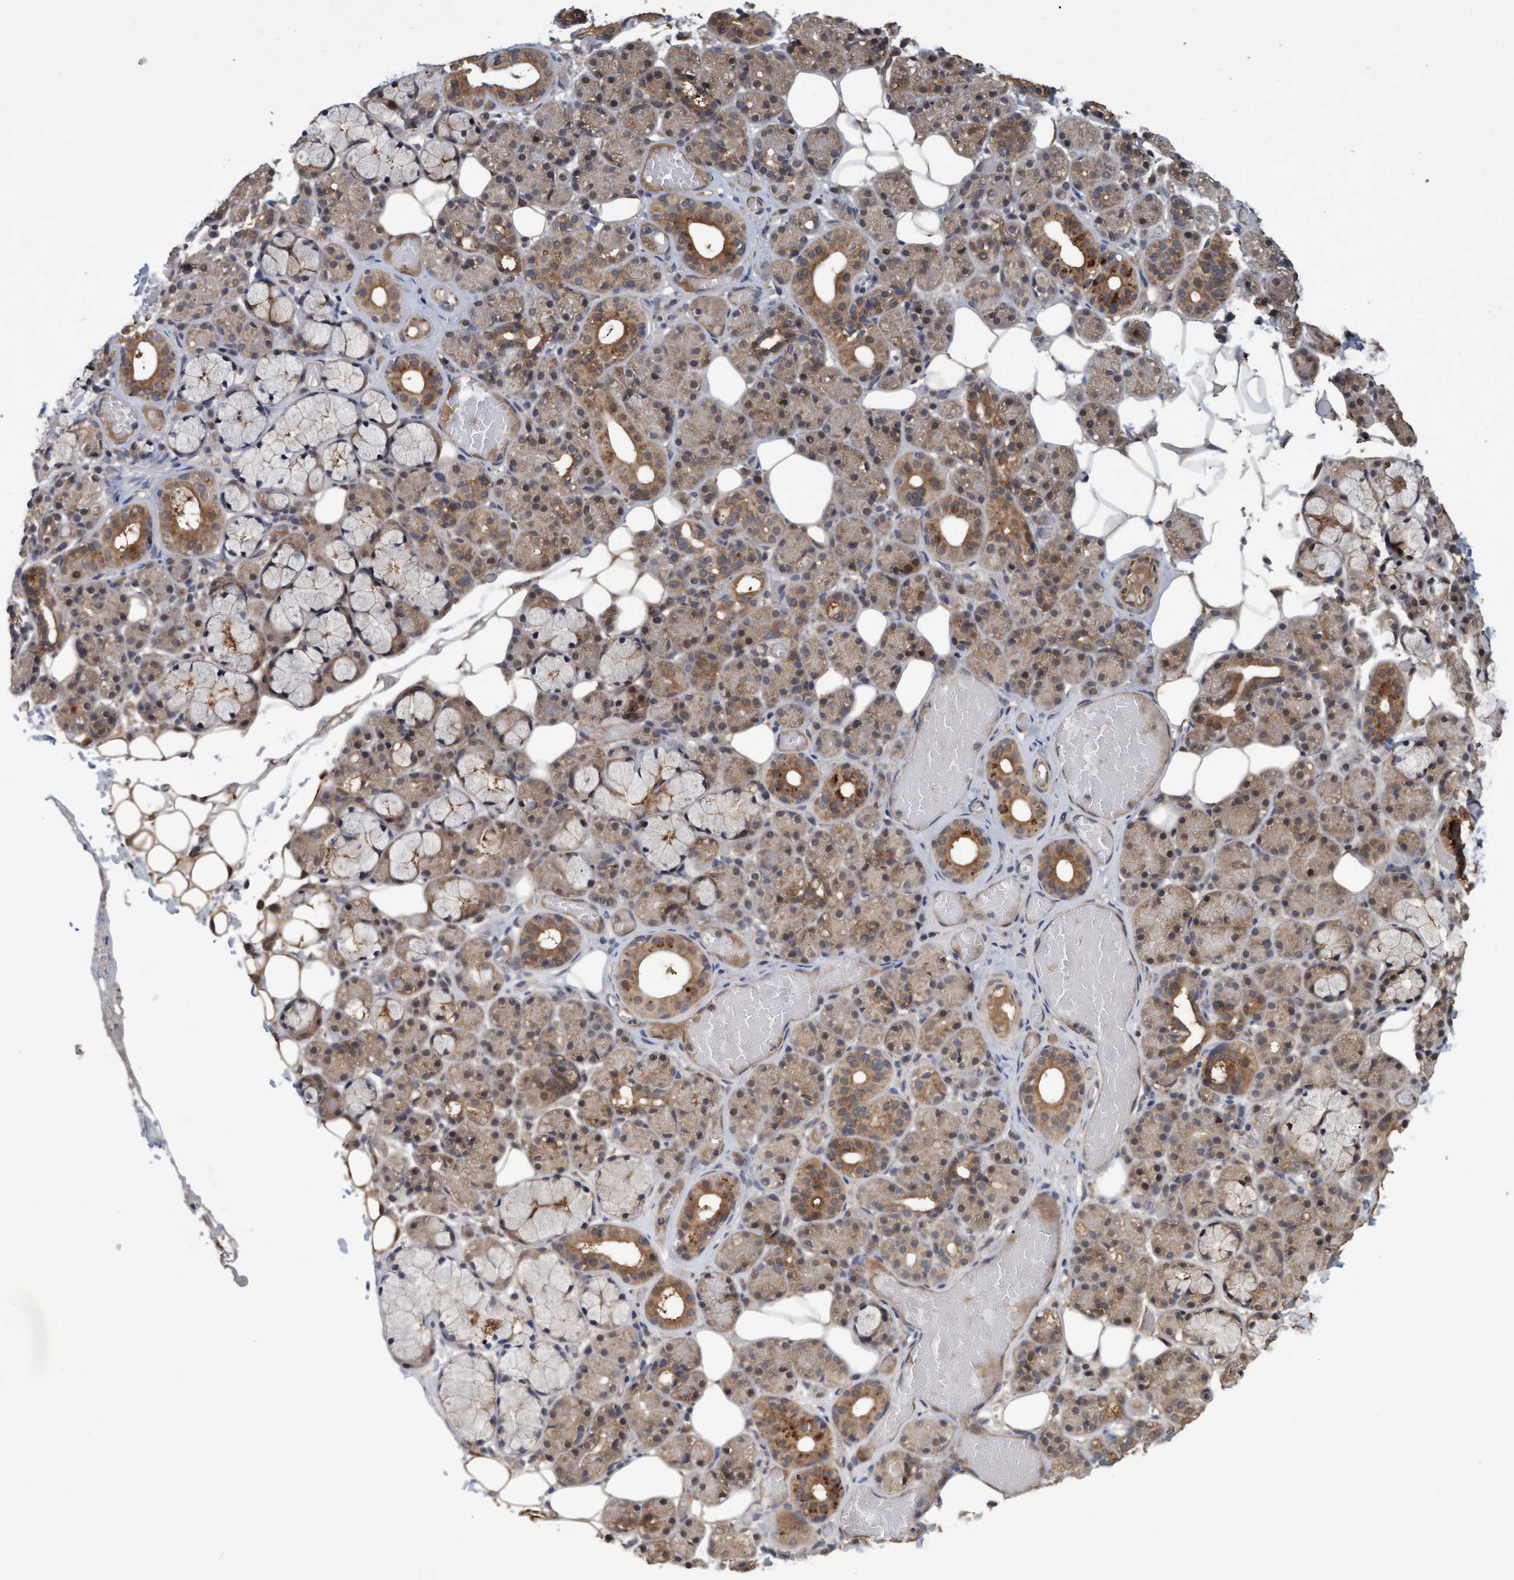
{"staining": {"intensity": "moderate", "quantity": "25%-75%", "location": "cytoplasmic/membranous,nuclear"}, "tissue": "salivary gland", "cell_type": "Glandular cells", "image_type": "normal", "snomed": [{"axis": "morphology", "description": "Normal tissue, NOS"}, {"axis": "topography", "description": "Salivary gland"}], "caption": "Unremarkable salivary gland displays moderate cytoplasmic/membranous,nuclear expression in about 25%-75% of glandular cells, visualized by immunohistochemistry.", "gene": "PSMB6", "patient": {"sex": "male", "age": 63}}